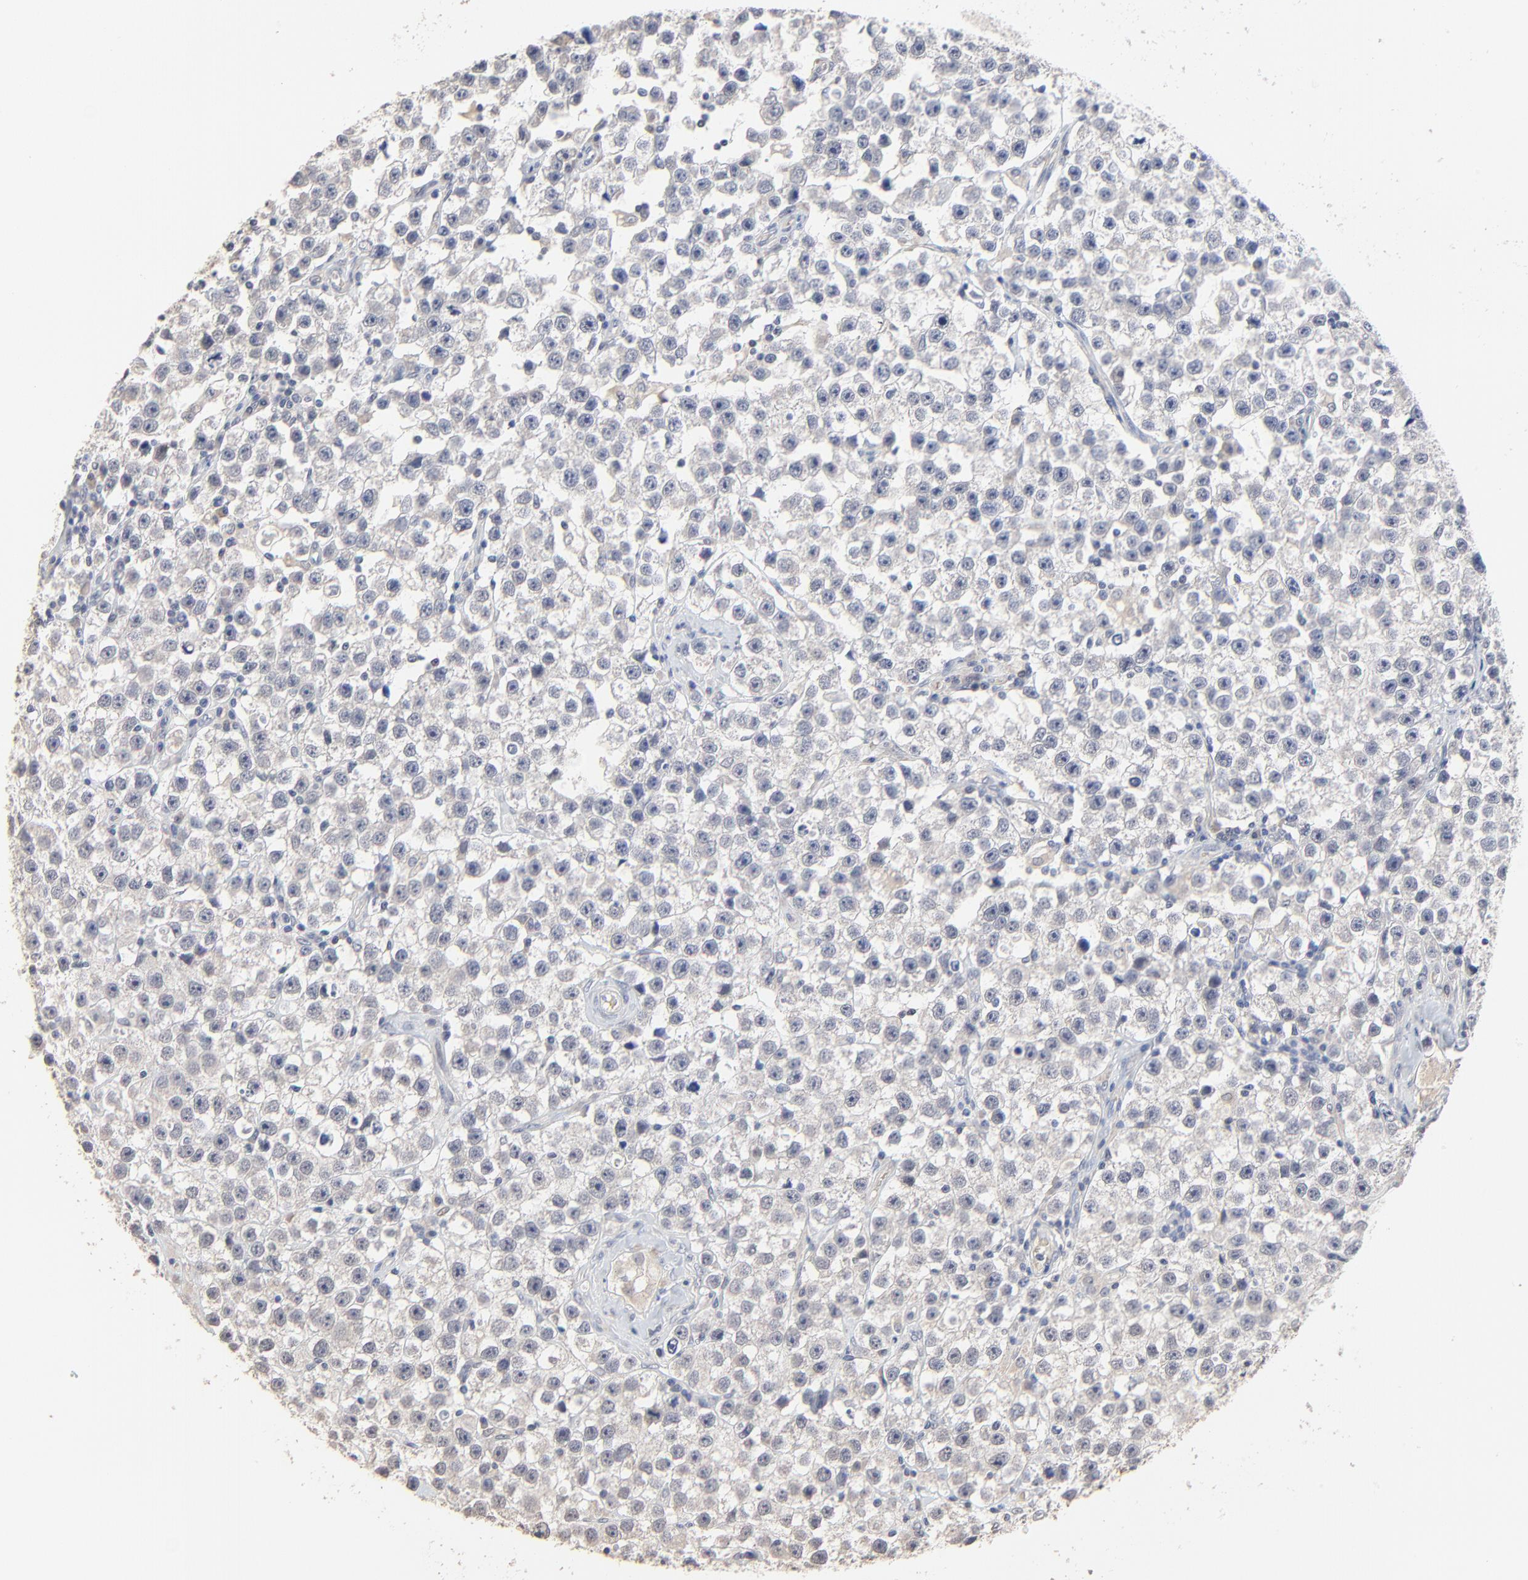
{"staining": {"intensity": "weak", "quantity": "<25%", "location": "cytoplasmic/membranous"}, "tissue": "testis cancer", "cell_type": "Tumor cells", "image_type": "cancer", "snomed": [{"axis": "morphology", "description": "Seminoma, NOS"}, {"axis": "topography", "description": "Testis"}], "caption": "A photomicrograph of testis cancer (seminoma) stained for a protein shows no brown staining in tumor cells. The staining was performed using DAB to visualize the protein expression in brown, while the nuclei were stained in blue with hematoxylin (Magnification: 20x).", "gene": "FANCB", "patient": {"sex": "male", "age": 32}}